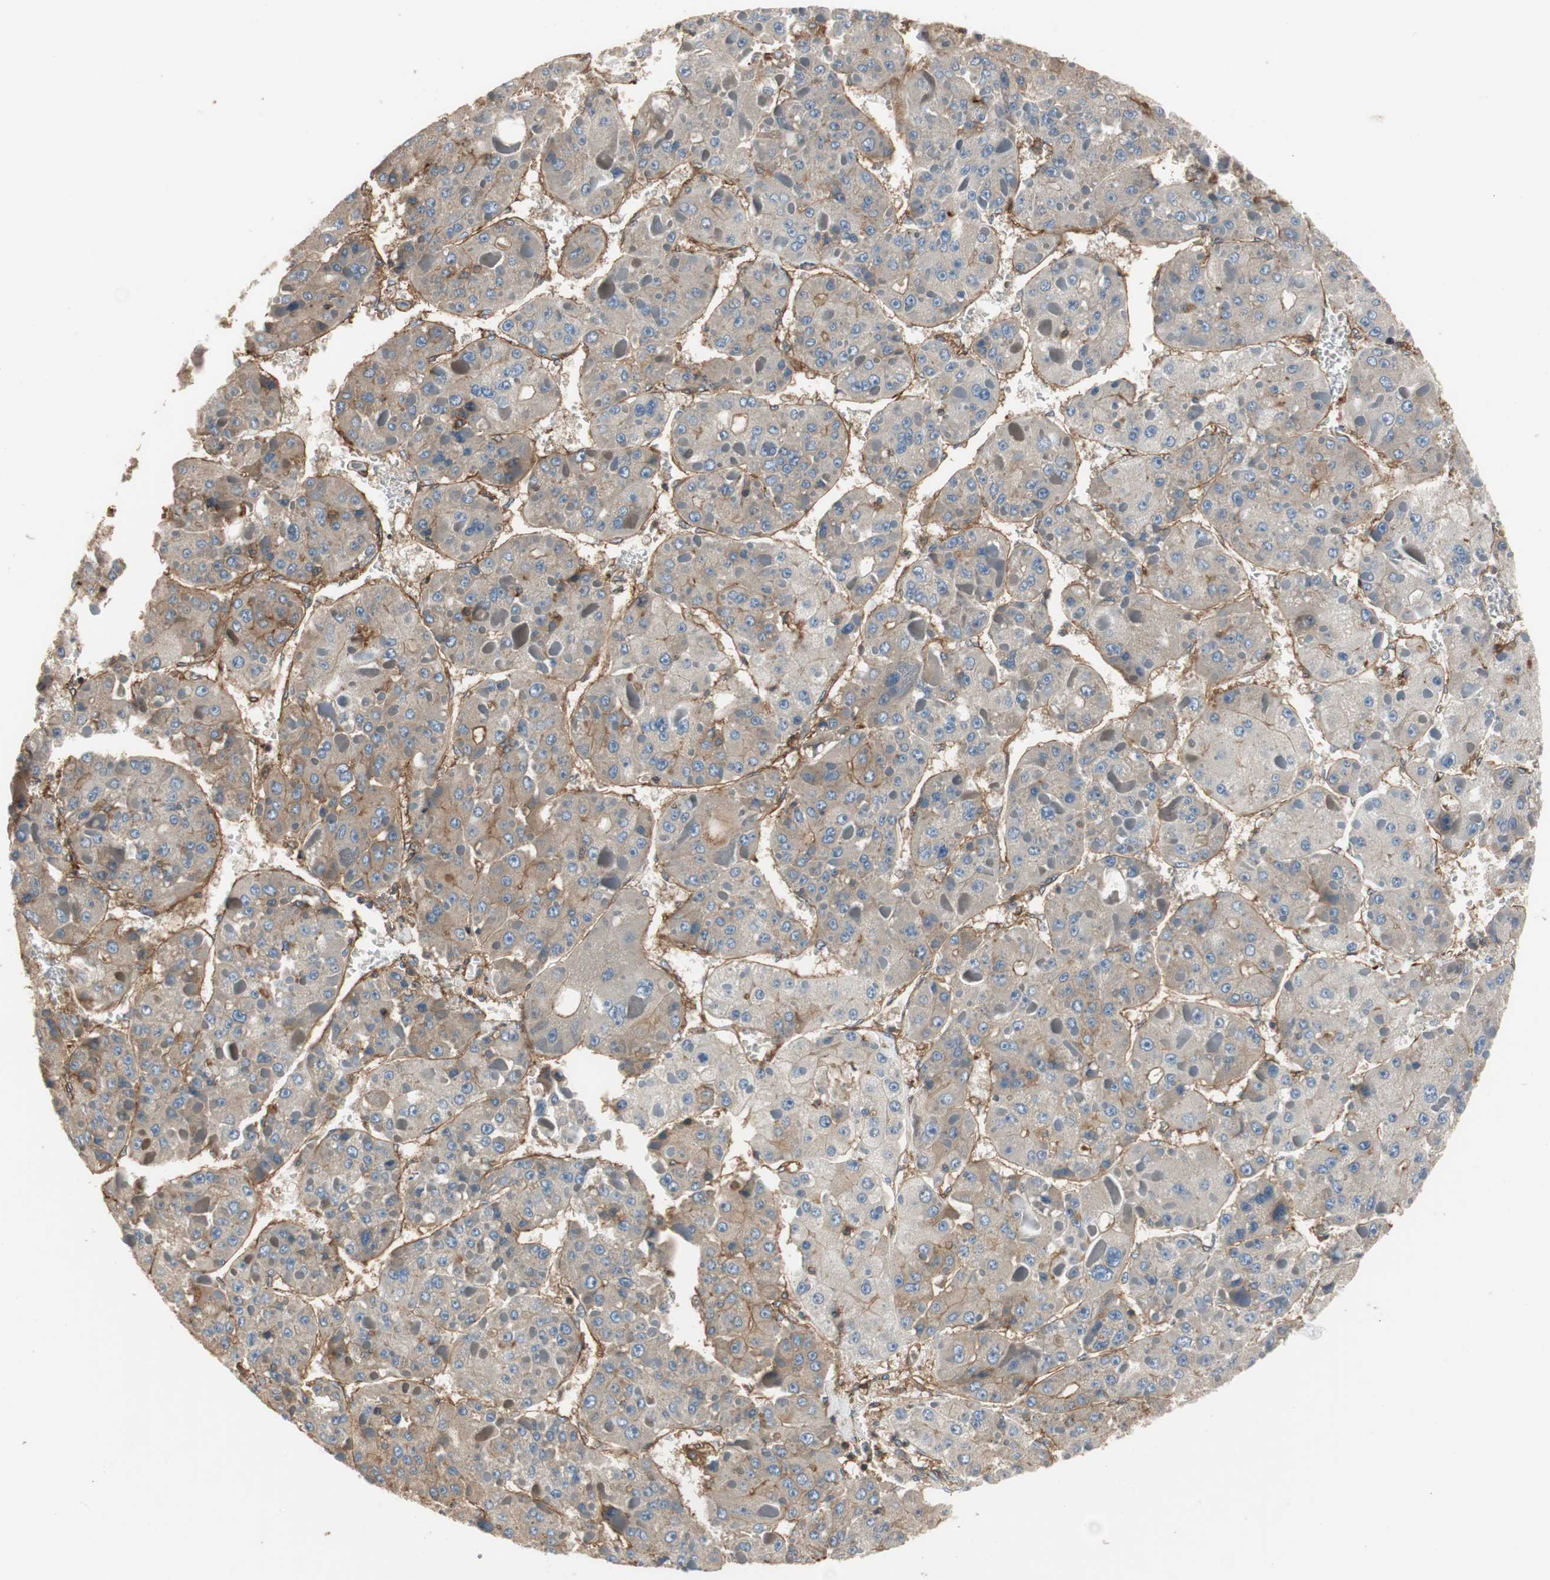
{"staining": {"intensity": "negative", "quantity": "none", "location": "none"}, "tissue": "liver cancer", "cell_type": "Tumor cells", "image_type": "cancer", "snomed": [{"axis": "morphology", "description": "Carcinoma, Hepatocellular, NOS"}, {"axis": "topography", "description": "Liver"}], "caption": "The micrograph reveals no significant positivity in tumor cells of hepatocellular carcinoma (liver). Nuclei are stained in blue.", "gene": "IL1RL1", "patient": {"sex": "female", "age": 73}}